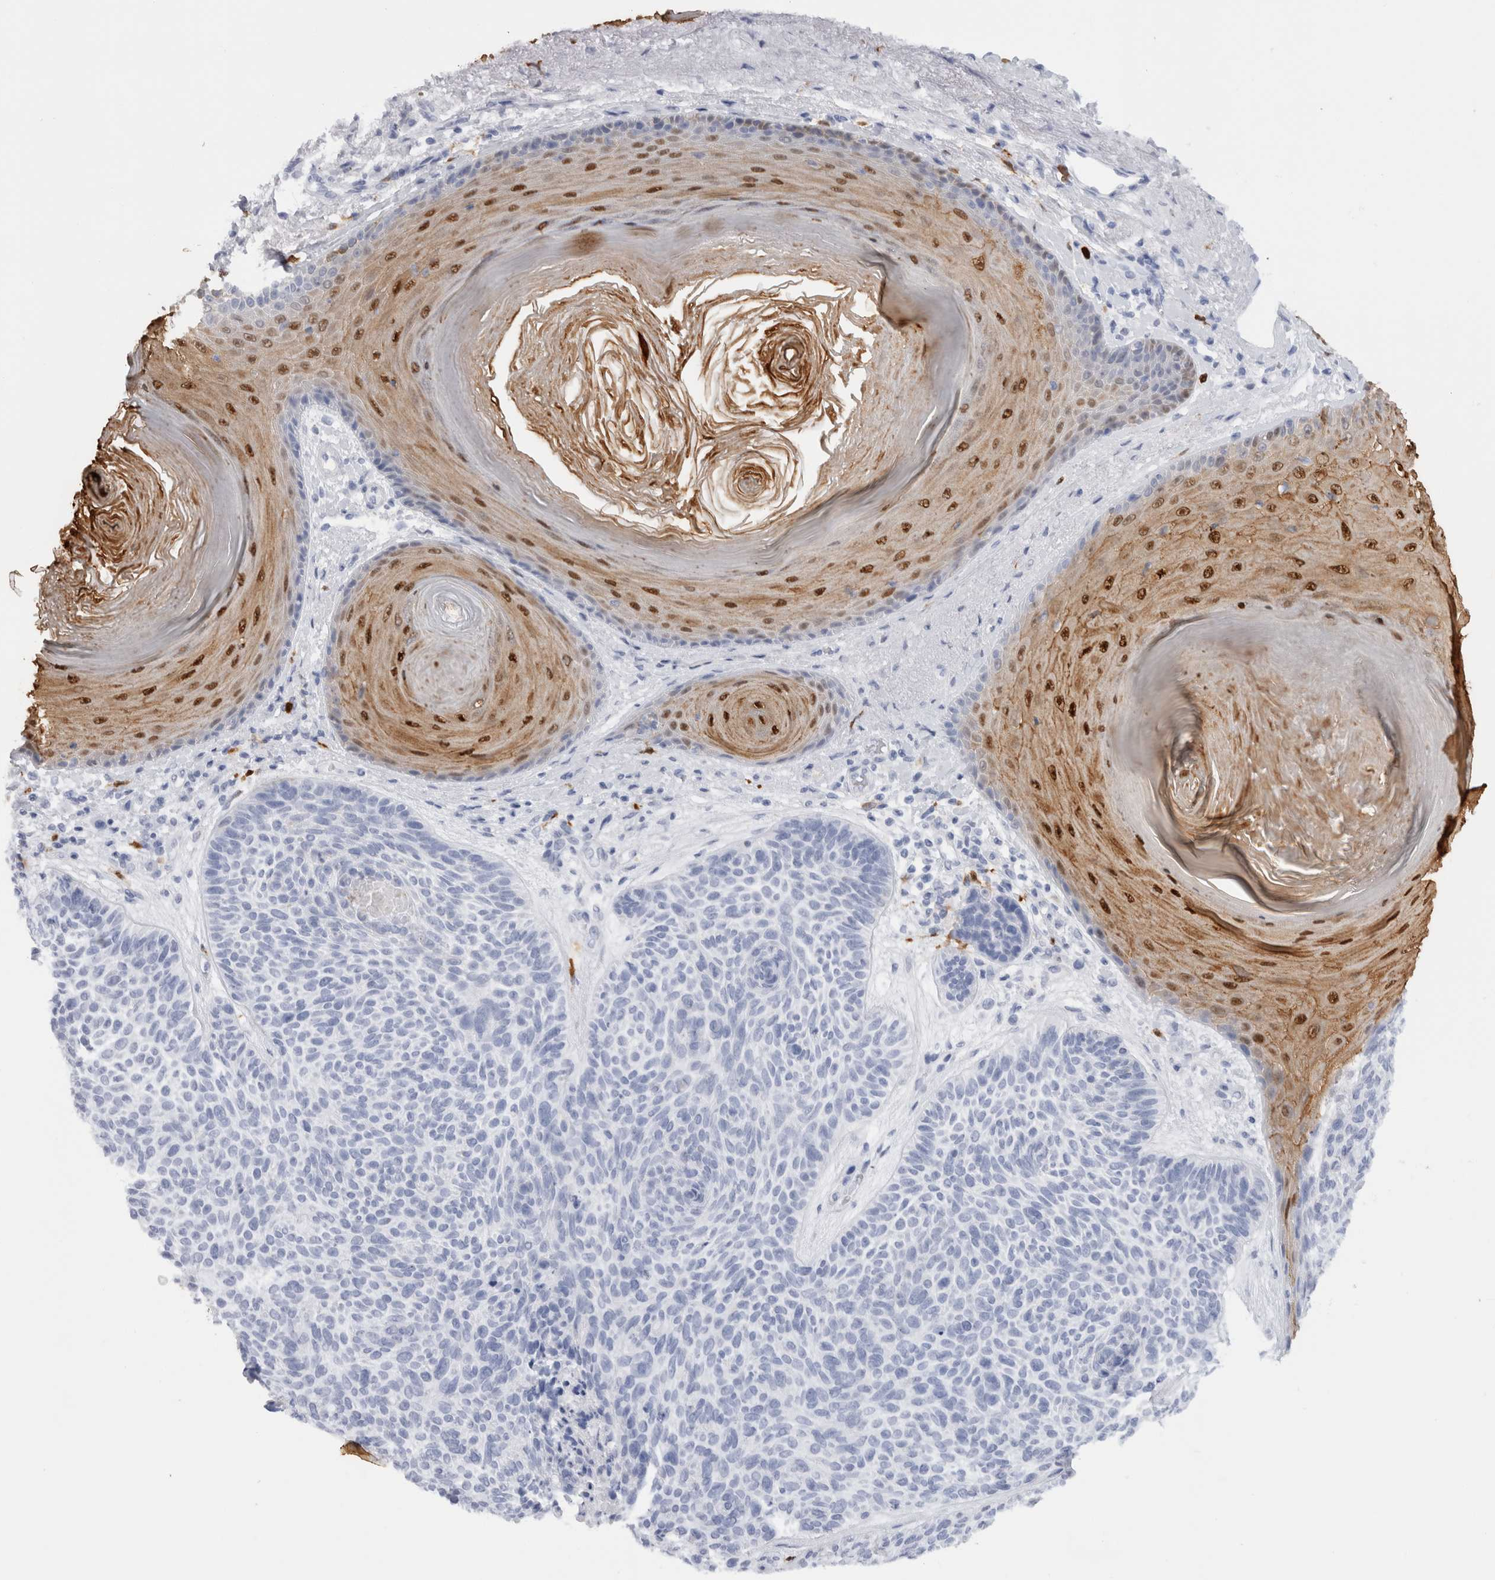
{"staining": {"intensity": "negative", "quantity": "none", "location": "none"}, "tissue": "skin cancer", "cell_type": "Tumor cells", "image_type": "cancer", "snomed": [{"axis": "morphology", "description": "Basal cell carcinoma"}, {"axis": "topography", "description": "Skin"}], "caption": "Immunohistochemical staining of basal cell carcinoma (skin) displays no significant positivity in tumor cells.", "gene": "S100A8", "patient": {"sex": "male", "age": 55}}